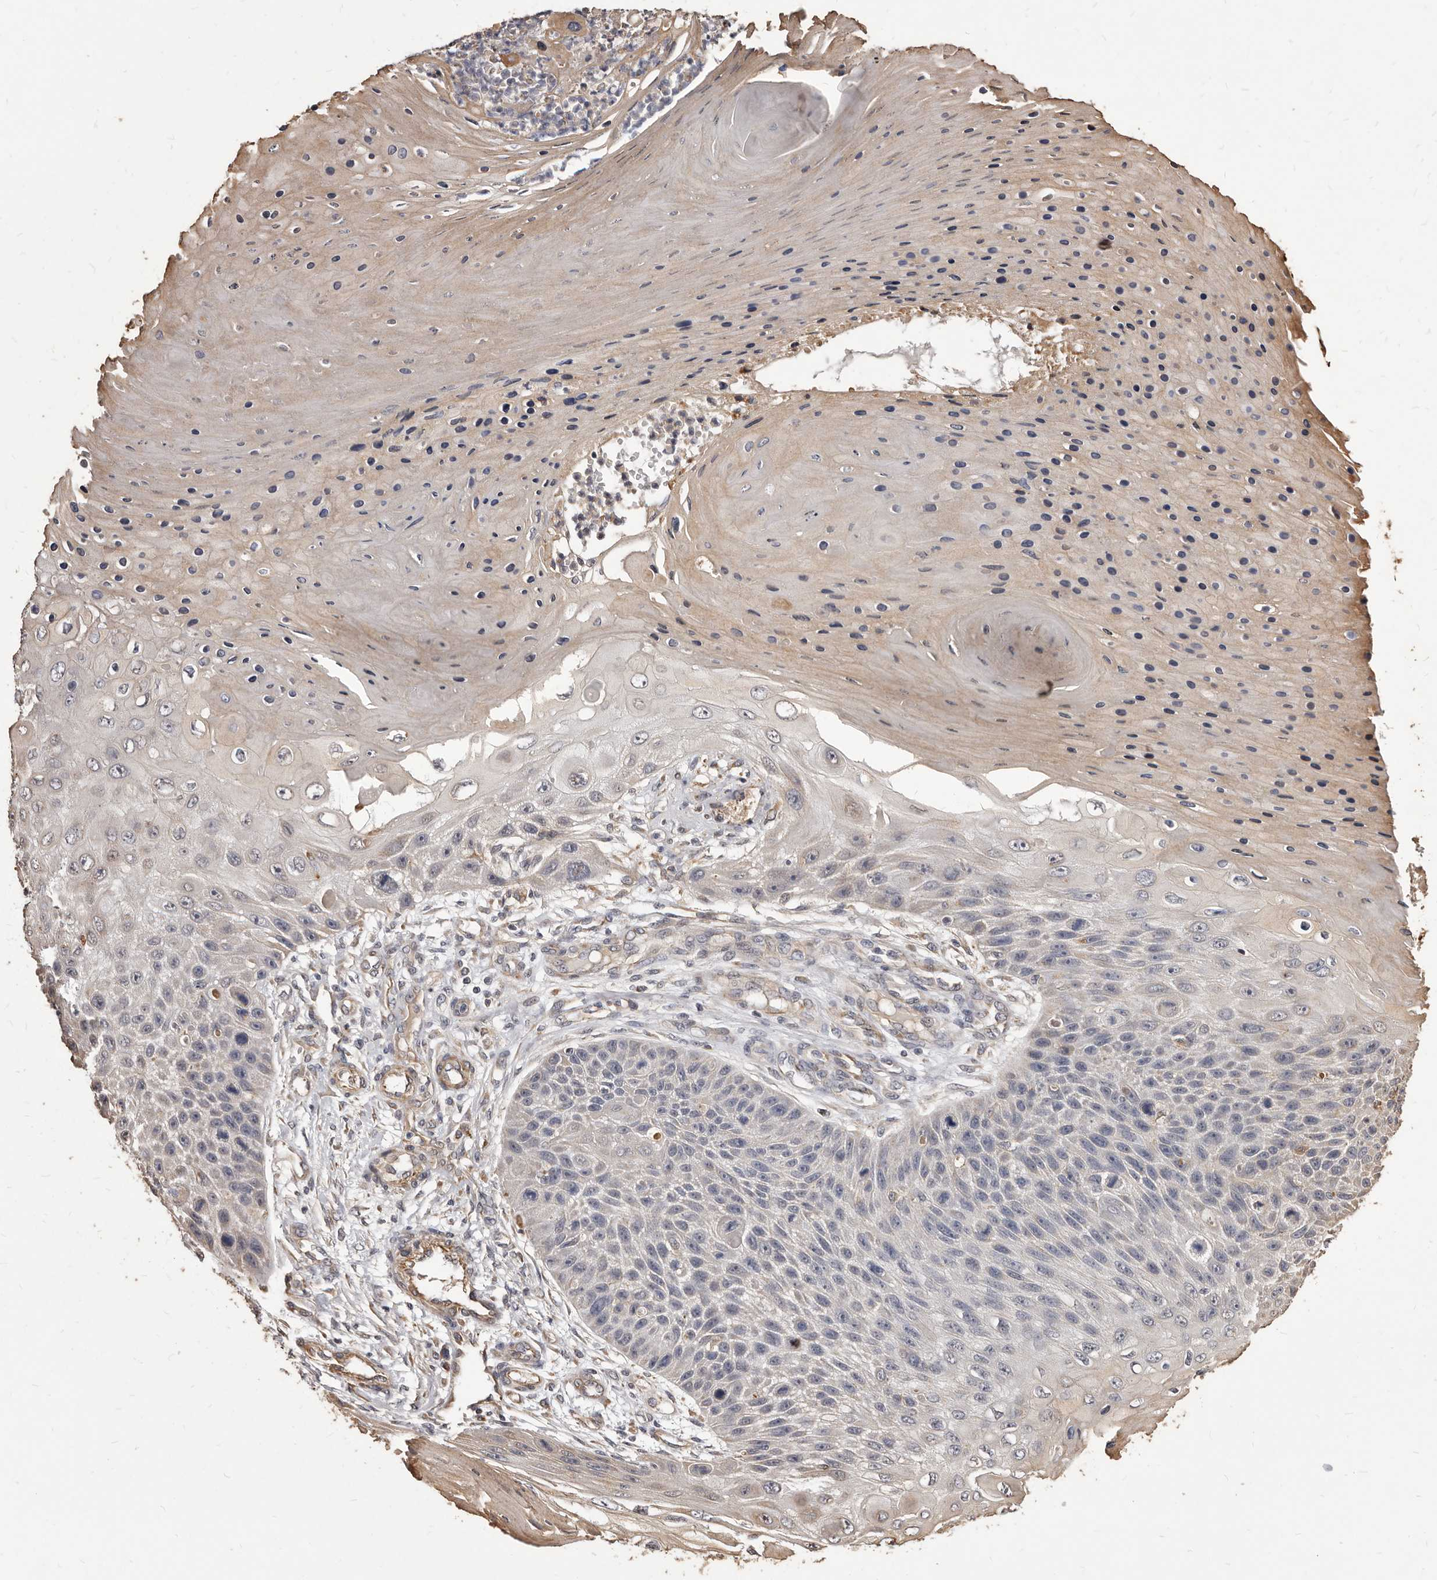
{"staining": {"intensity": "weak", "quantity": "25%-75%", "location": "cytoplasmic/membranous"}, "tissue": "skin cancer", "cell_type": "Tumor cells", "image_type": "cancer", "snomed": [{"axis": "morphology", "description": "Squamous cell carcinoma, NOS"}, {"axis": "topography", "description": "Skin"}], "caption": "Skin cancer was stained to show a protein in brown. There is low levels of weak cytoplasmic/membranous expression in approximately 25%-75% of tumor cells. (Stains: DAB in brown, nuclei in blue, Microscopy: brightfield microscopy at high magnification).", "gene": "ALPK1", "patient": {"sex": "female", "age": 88}}